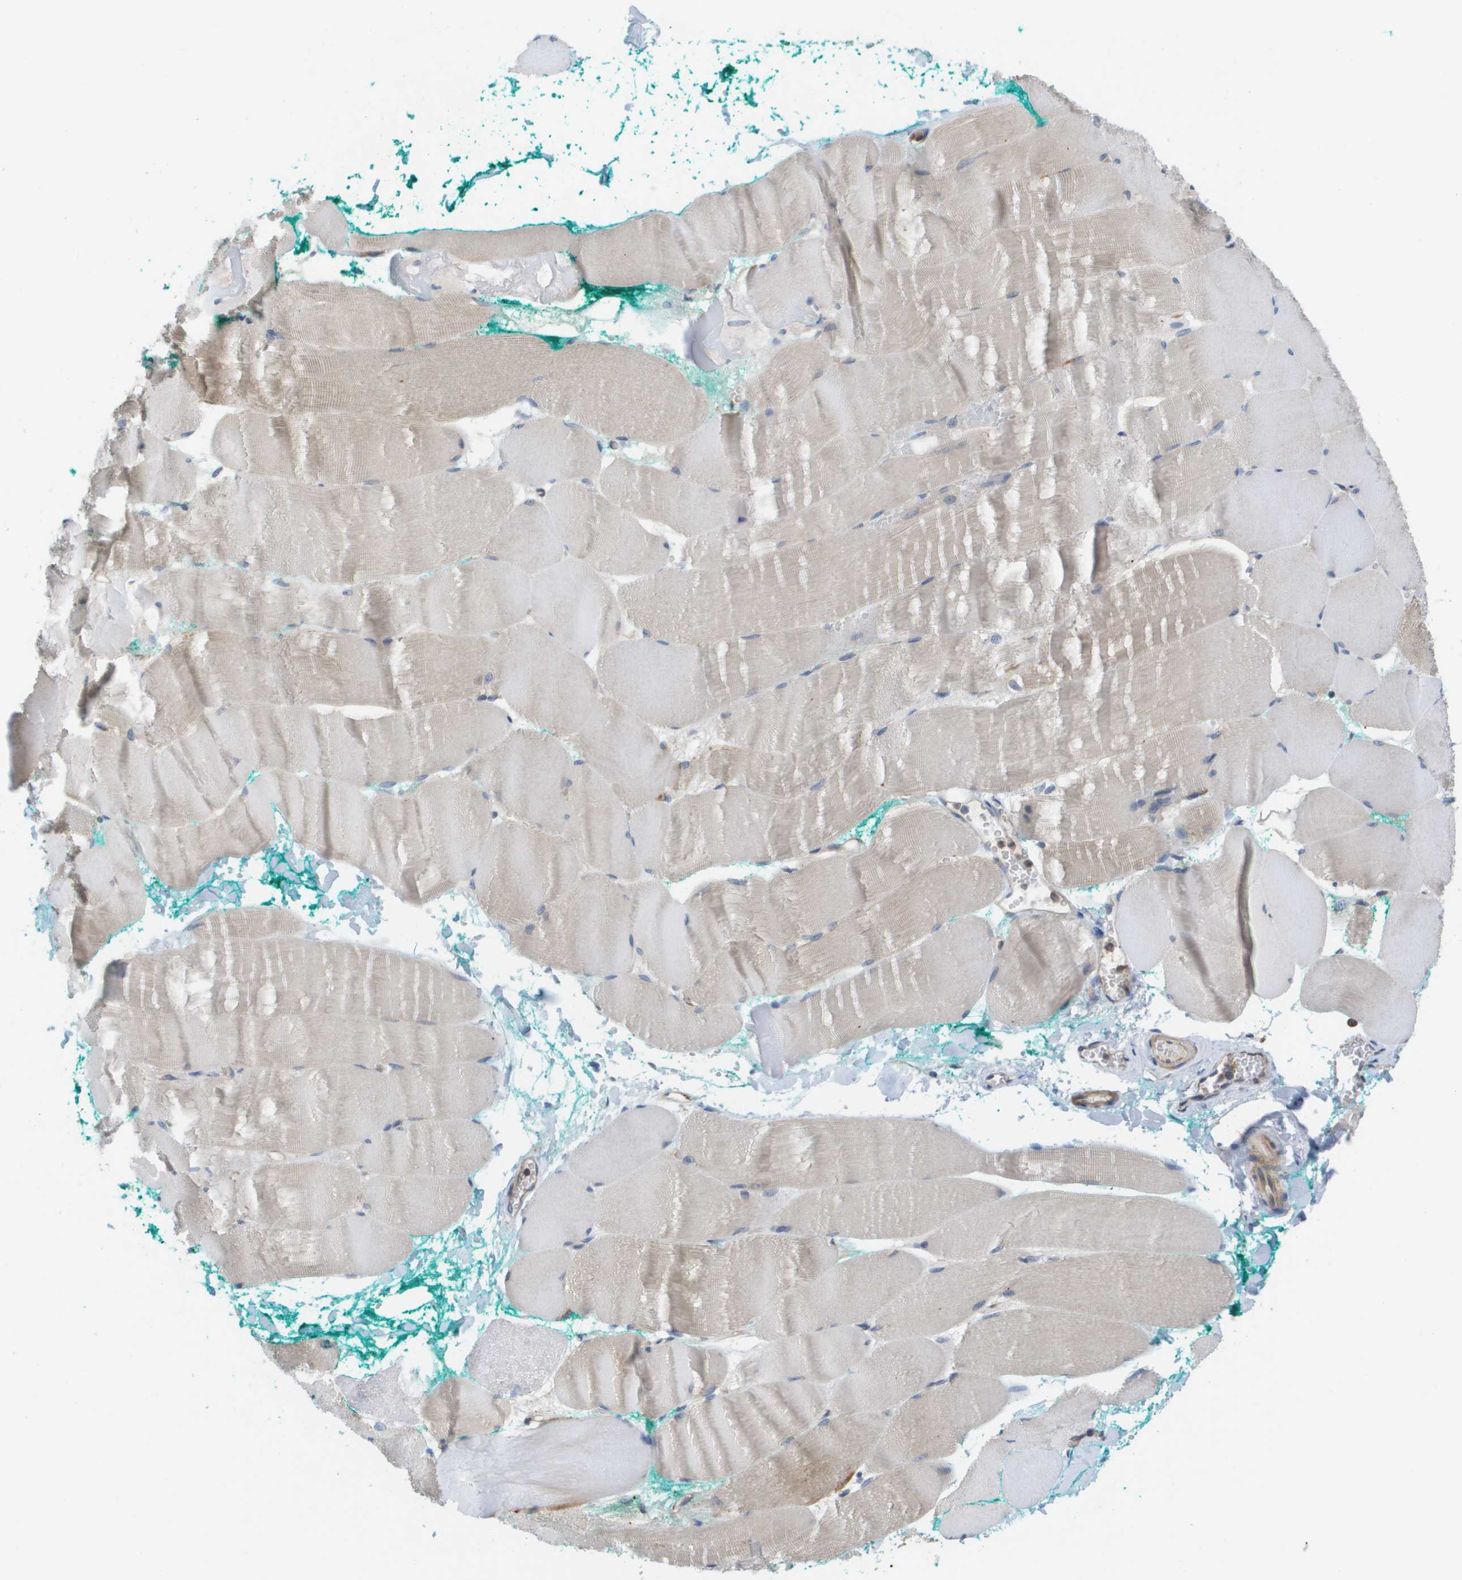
{"staining": {"intensity": "weak", "quantity": "<25%", "location": "cytoplasmic/membranous"}, "tissue": "skeletal muscle", "cell_type": "Myocytes", "image_type": "normal", "snomed": [{"axis": "morphology", "description": "Normal tissue, NOS"}, {"axis": "morphology", "description": "Squamous cell carcinoma, NOS"}, {"axis": "topography", "description": "Skeletal muscle"}], "caption": "The IHC micrograph has no significant staining in myocytes of skeletal muscle. (Immunohistochemistry, brightfield microscopy, high magnification).", "gene": "EIF4G2", "patient": {"sex": "male", "age": 51}}